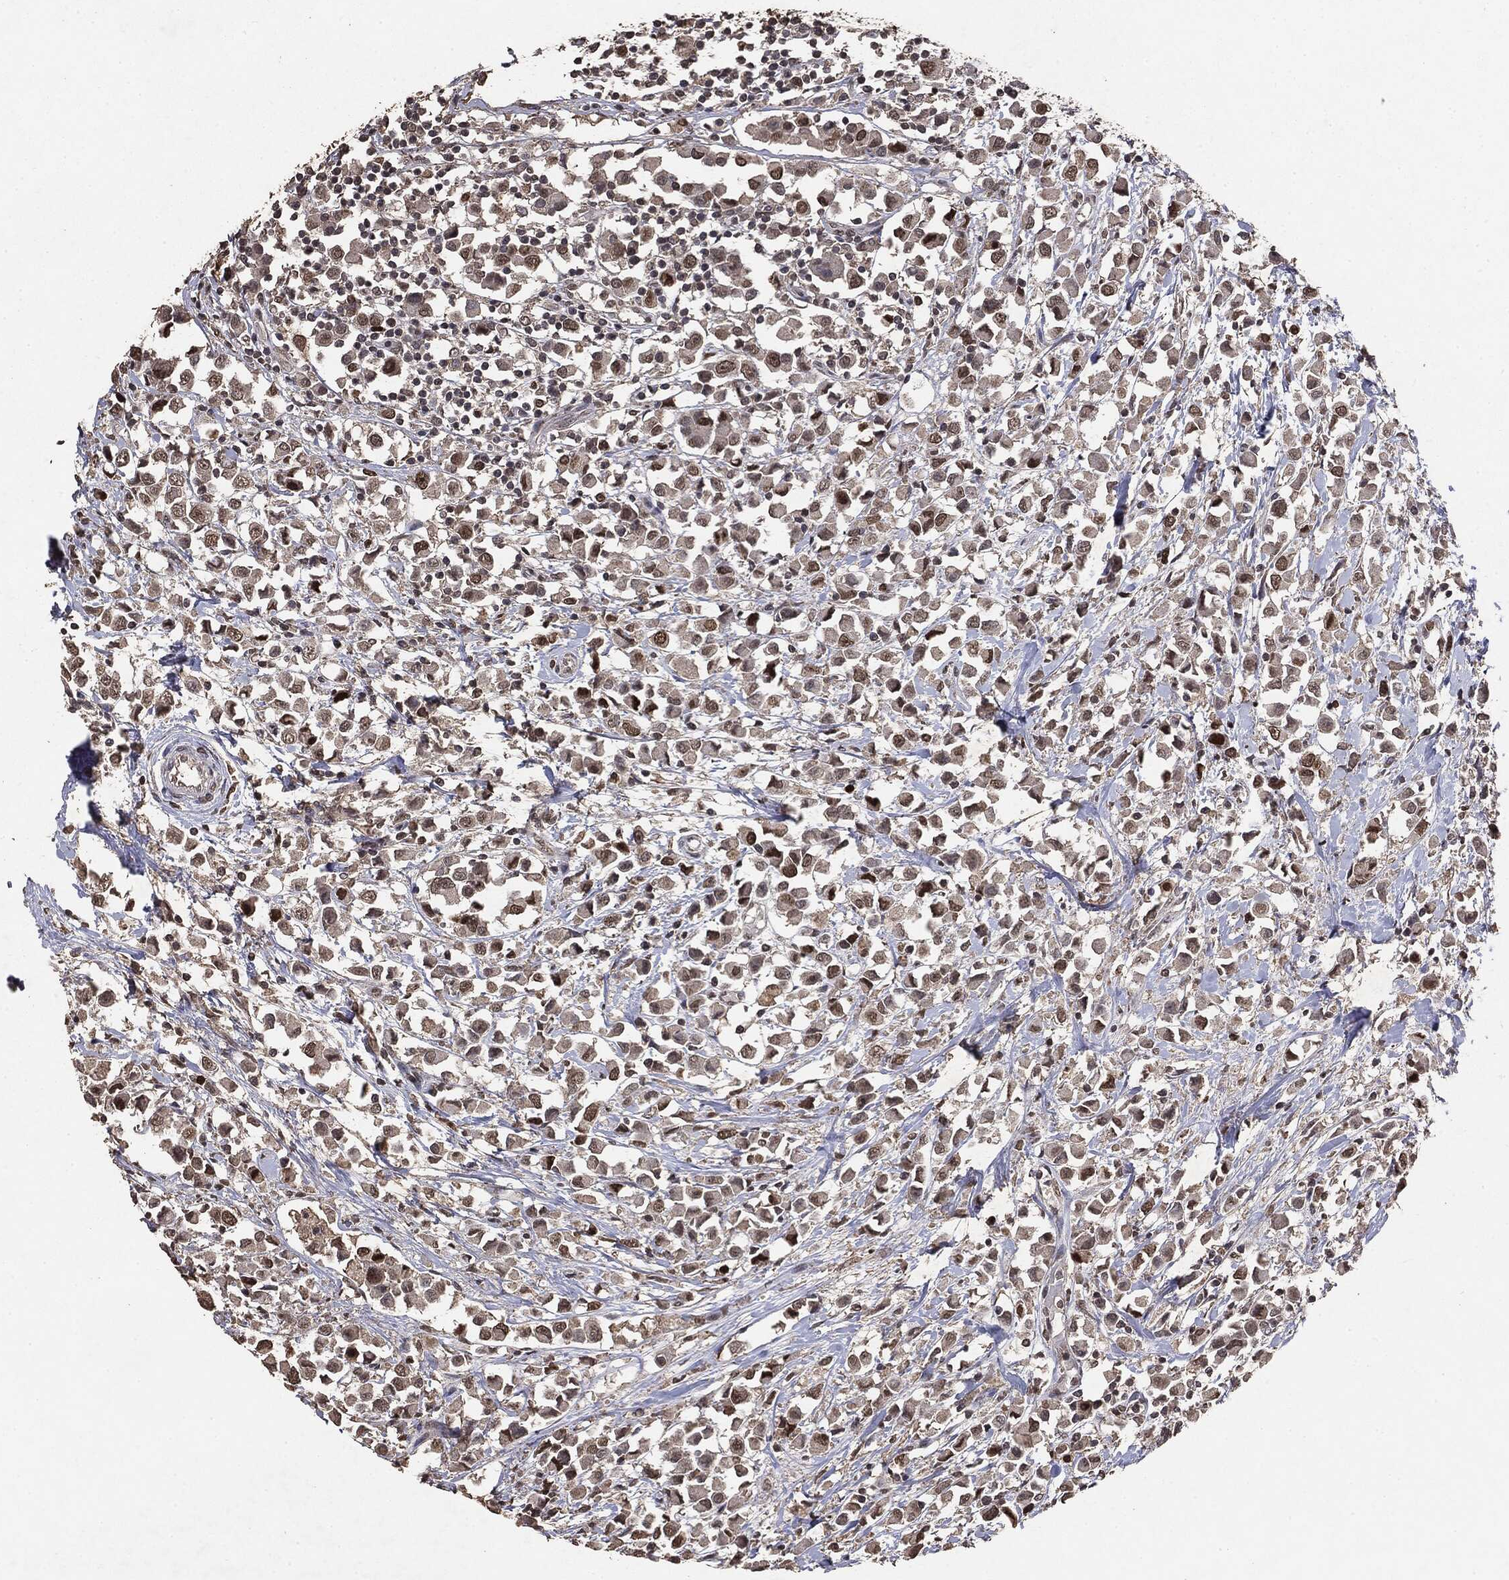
{"staining": {"intensity": "moderate", "quantity": "<25%", "location": "nuclear"}, "tissue": "breast cancer", "cell_type": "Tumor cells", "image_type": "cancer", "snomed": [{"axis": "morphology", "description": "Duct carcinoma"}, {"axis": "topography", "description": "Breast"}], "caption": "A brown stain highlights moderate nuclear positivity of a protein in human breast invasive ductal carcinoma tumor cells.", "gene": "RAD18", "patient": {"sex": "female", "age": 61}}